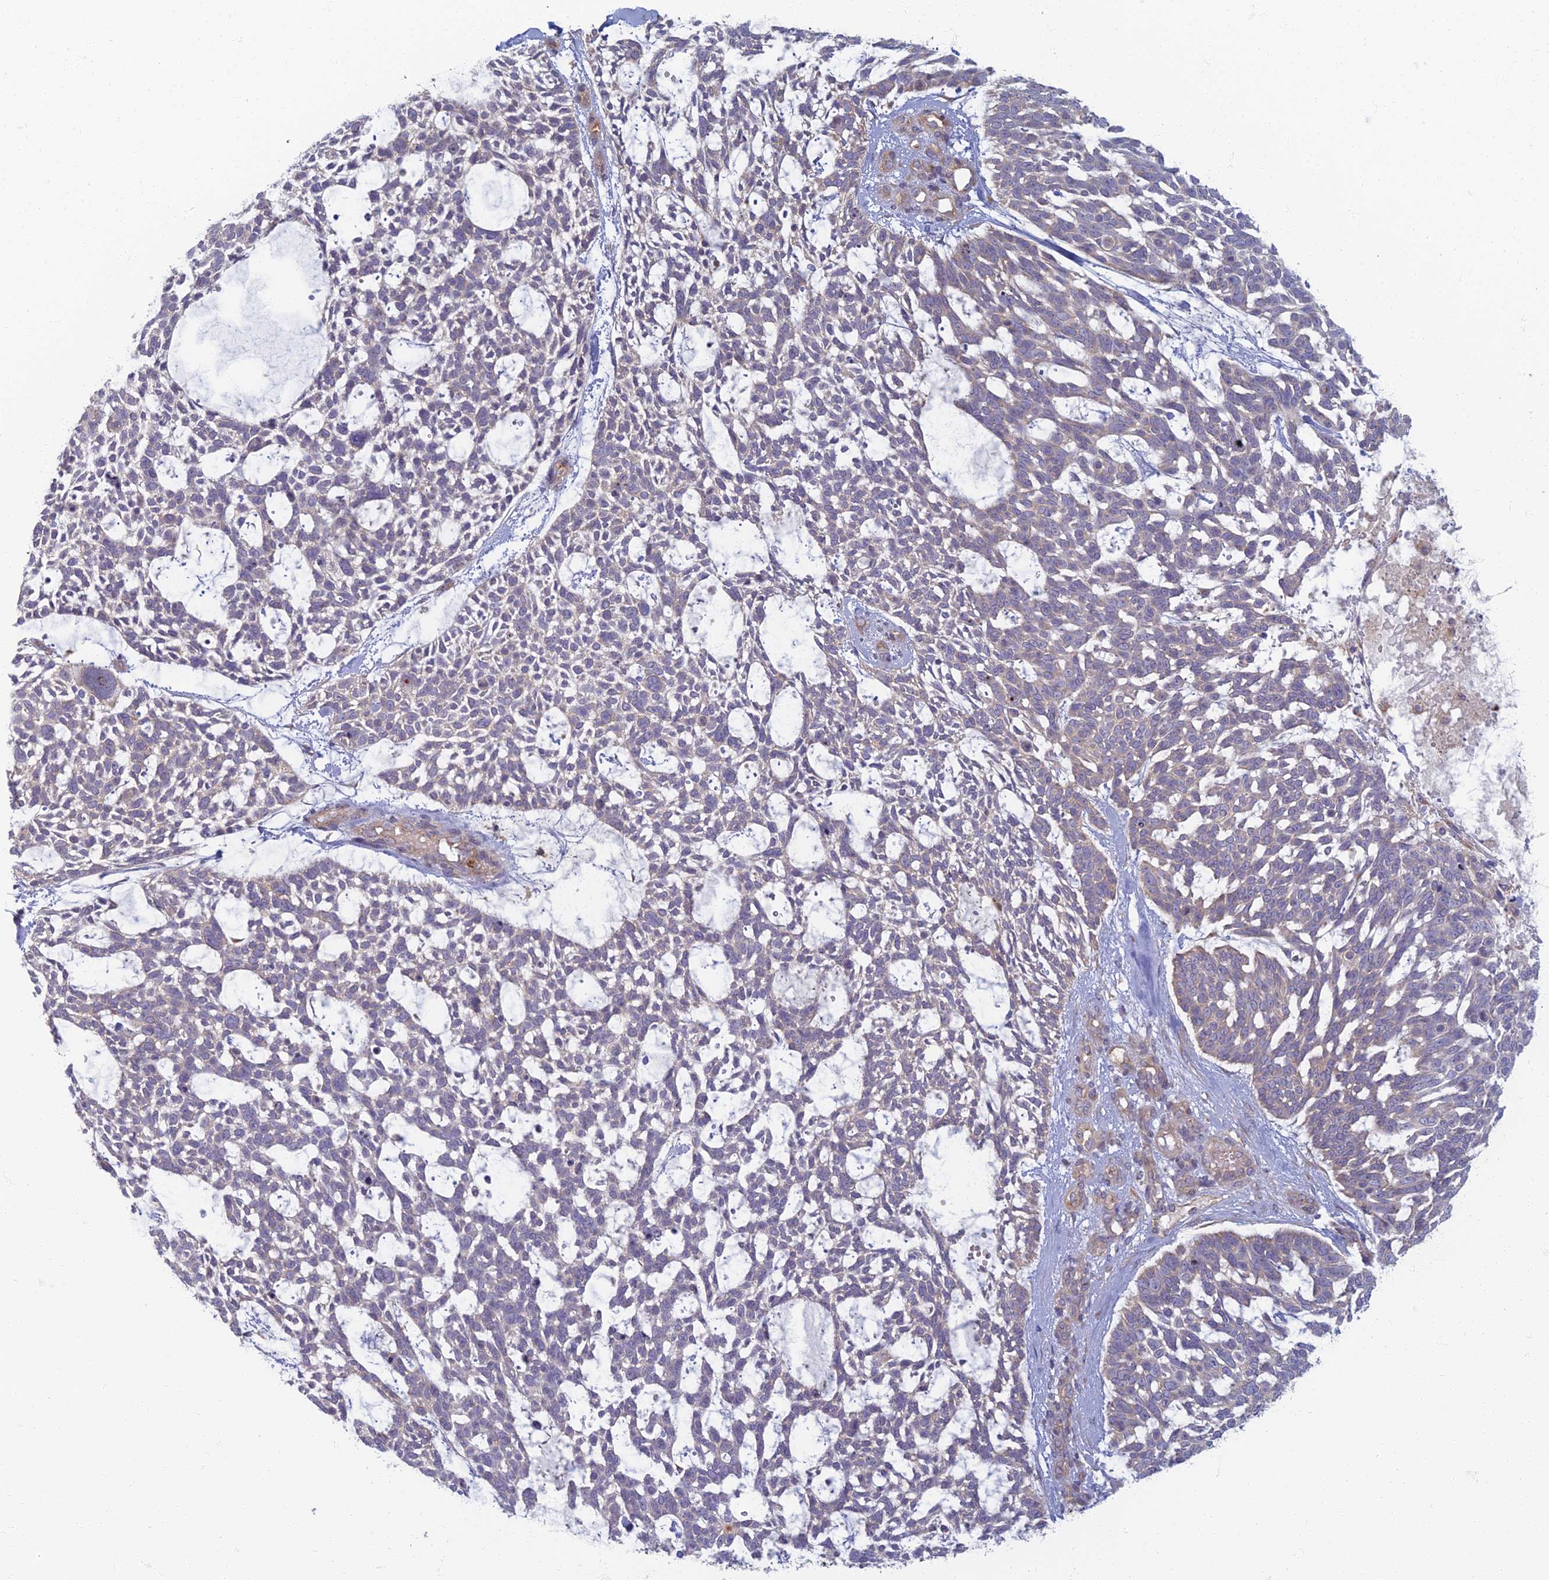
{"staining": {"intensity": "moderate", "quantity": "<25%", "location": "cytoplasmic/membranous"}, "tissue": "skin cancer", "cell_type": "Tumor cells", "image_type": "cancer", "snomed": [{"axis": "morphology", "description": "Basal cell carcinoma"}, {"axis": "topography", "description": "Skin"}], "caption": "Human skin basal cell carcinoma stained with a protein marker displays moderate staining in tumor cells.", "gene": "PROX2", "patient": {"sex": "male", "age": 88}}